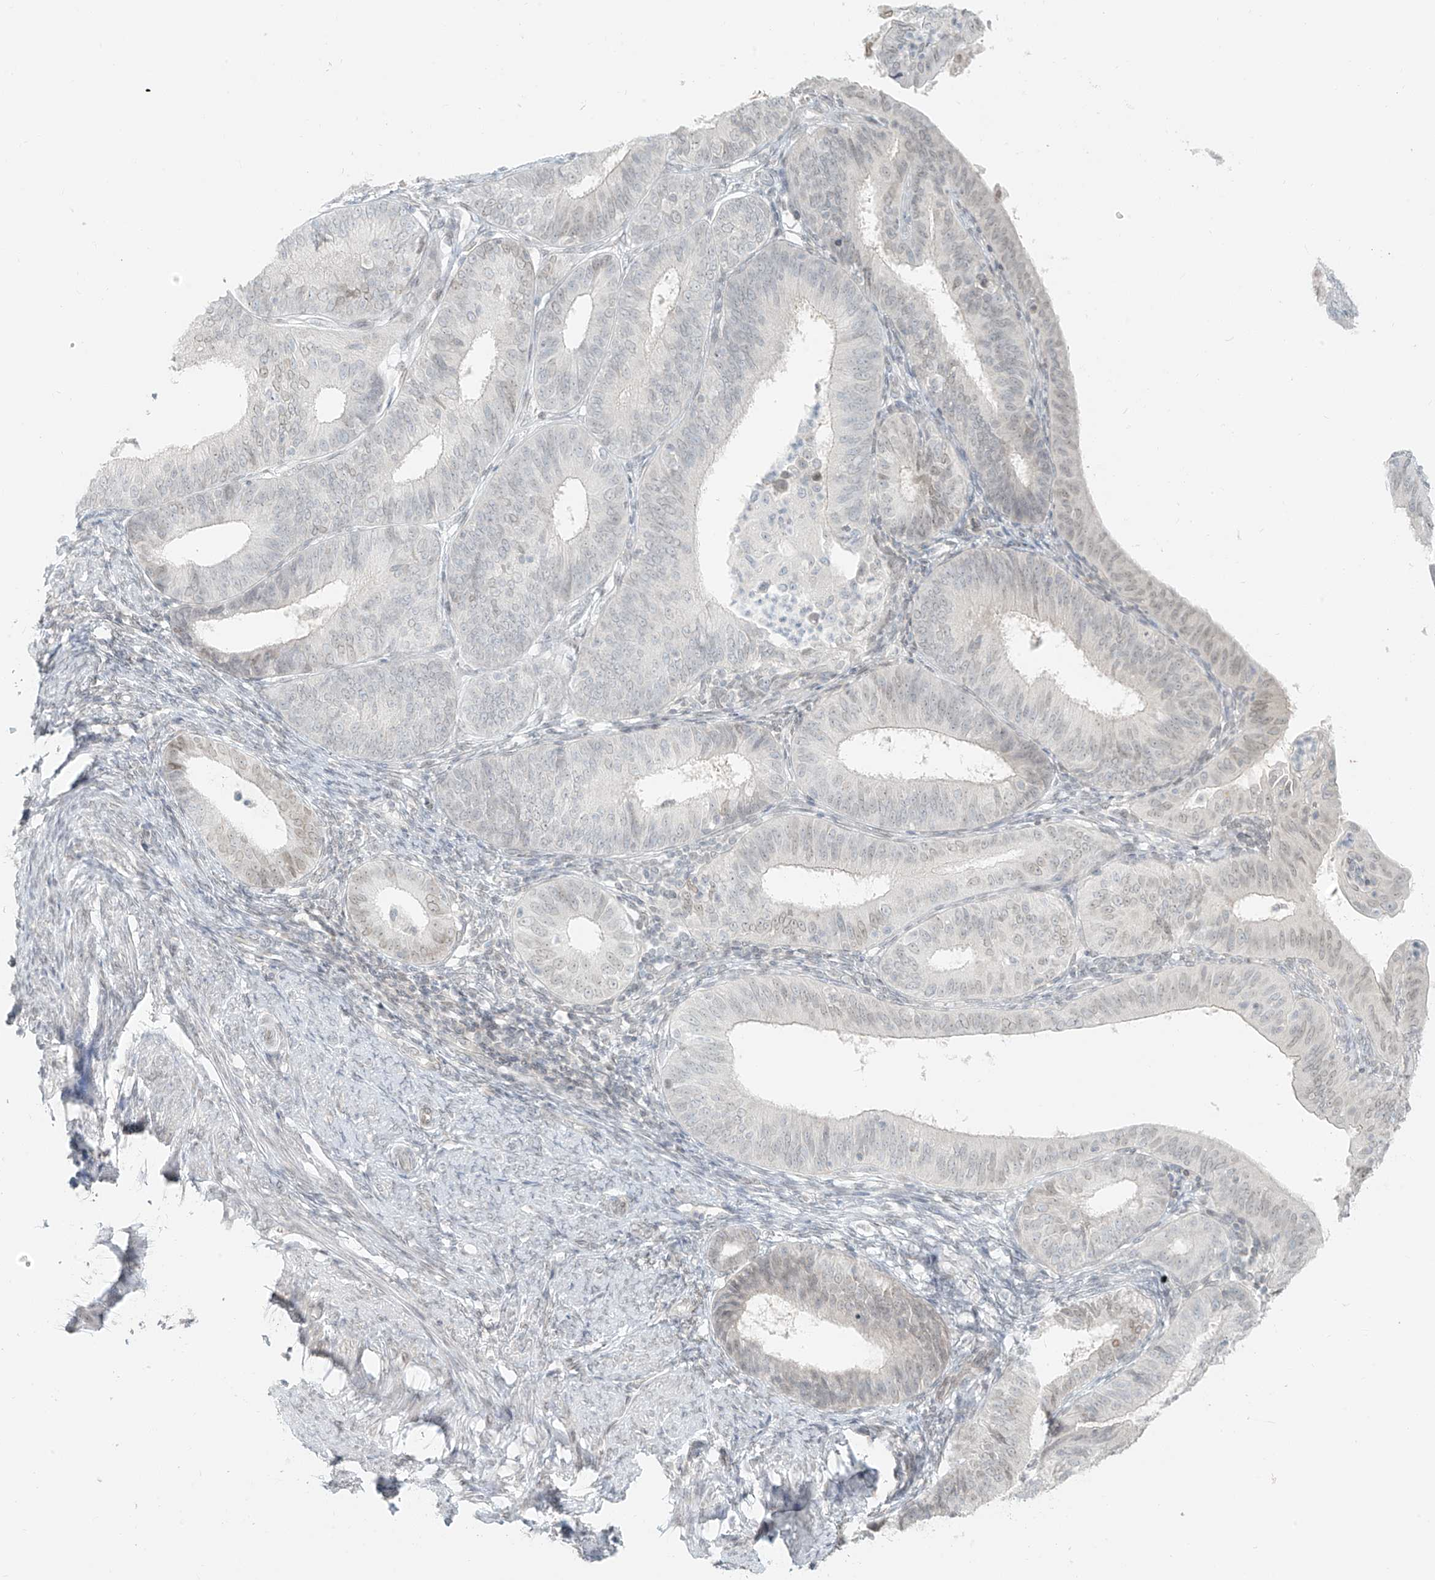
{"staining": {"intensity": "negative", "quantity": "none", "location": "none"}, "tissue": "endometrial cancer", "cell_type": "Tumor cells", "image_type": "cancer", "snomed": [{"axis": "morphology", "description": "Adenocarcinoma, NOS"}, {"axis": "topography", "description": "Endometrium"}], "caption": "This is an immunohistochemistry photomicrograph of endometrial adenocarcinoma. There is no staining in tumor cells.", "gene": "OSBPL7", "patient": {"sex": "female", "age": 51}}